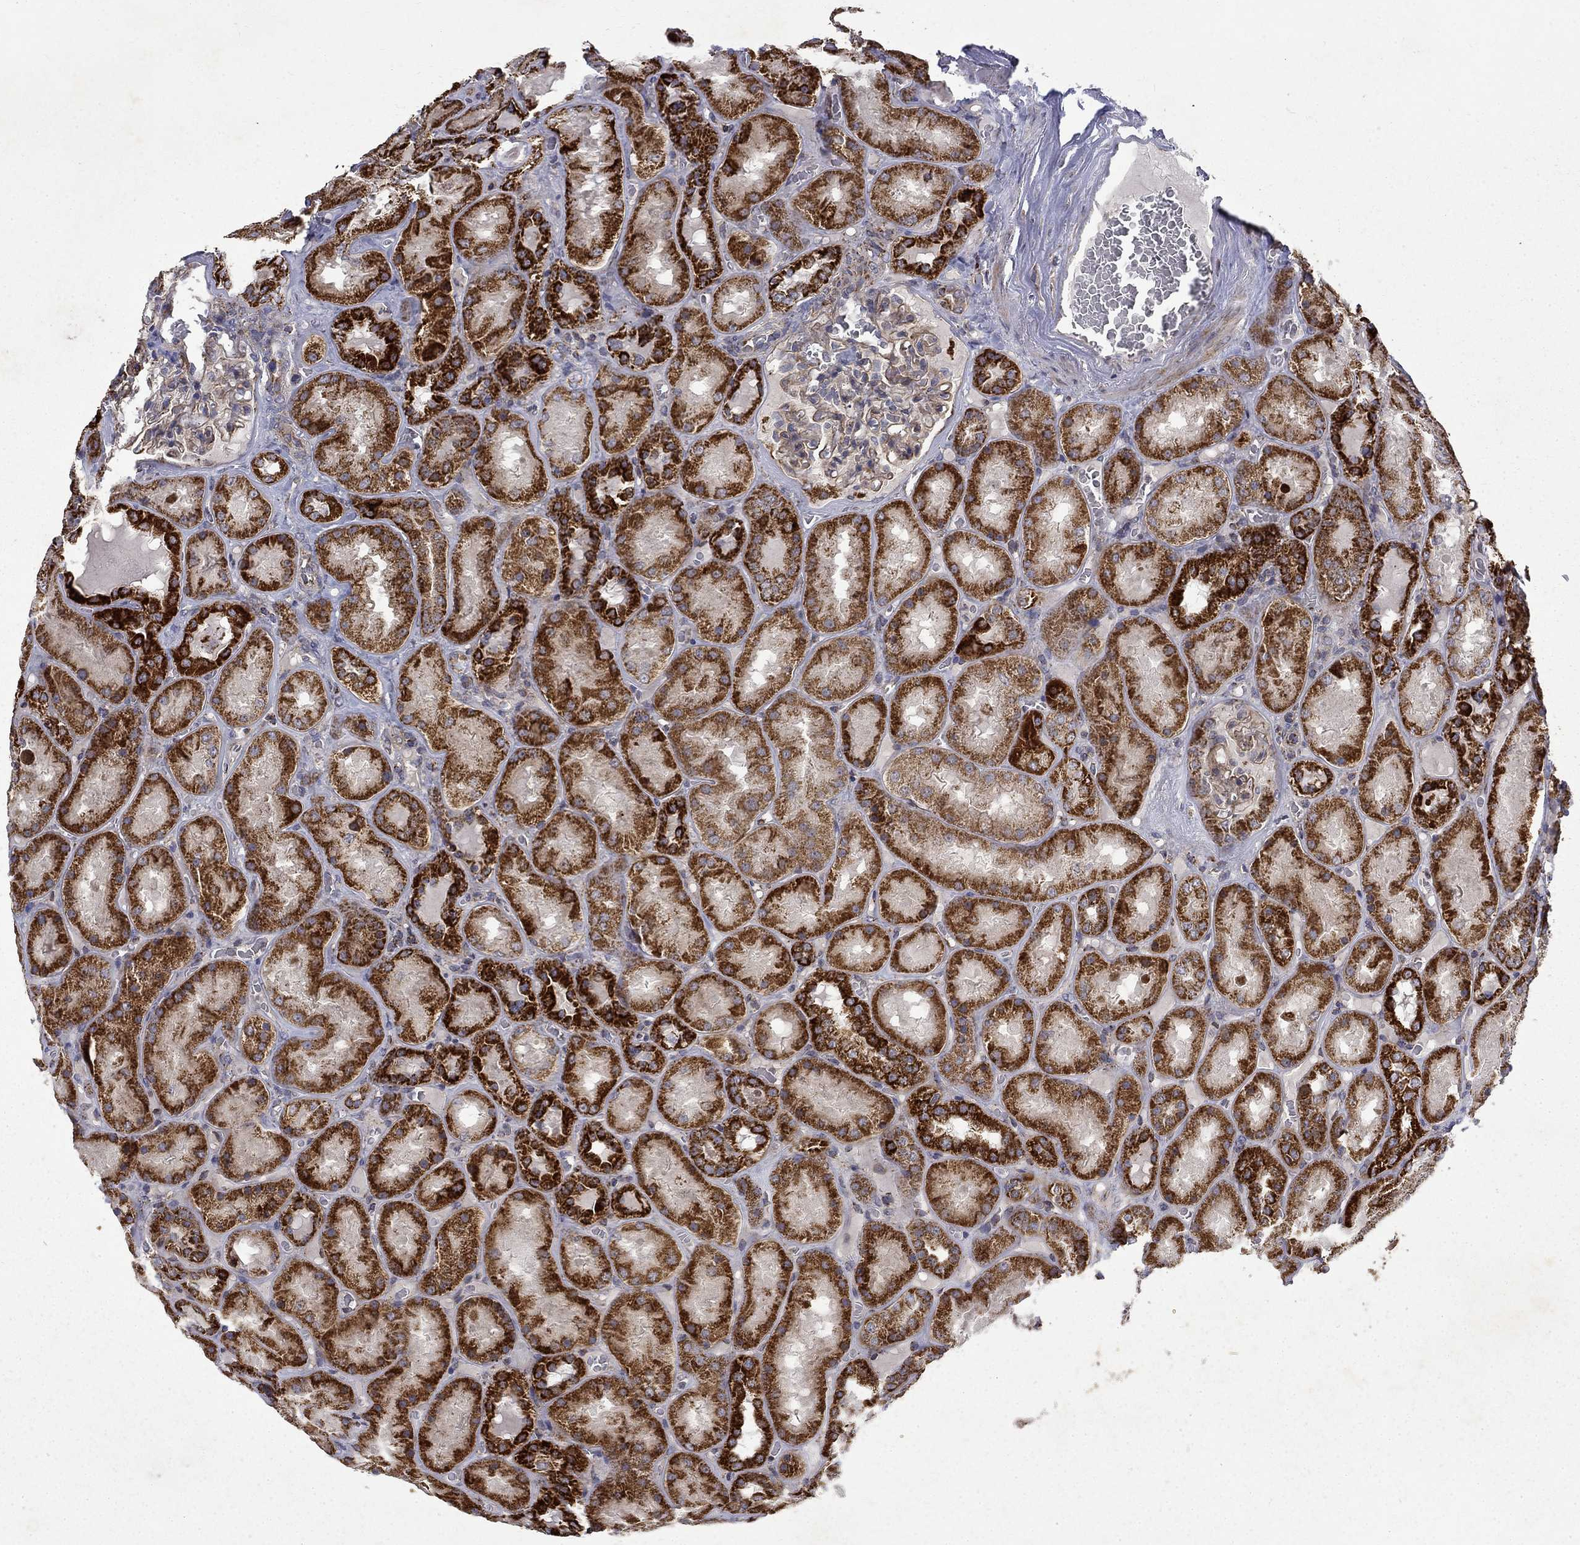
{"staining": {"intensity": "negative", "quantity": "none", "location": "none"}, "tissue": "kidney", "cell_type": "Cells in glomeruli", "image_type": "normal", "snomed": [{"axis": "morphology", "description": "Normal tissue, NOS"}, {"axis": "topography", "description": "Kidney"}], "caption": "Cells in glomeruli are negative for brown protein staining in unremarkable kidney. Brightfield microscopy of IHC stained with DAB (3,3'-diaminobenzidine) (brown) and hematoxylin (blue), captured at high magnification.", "gene": "PCBP3", "patient": {"sex": "male", "age": 73}}